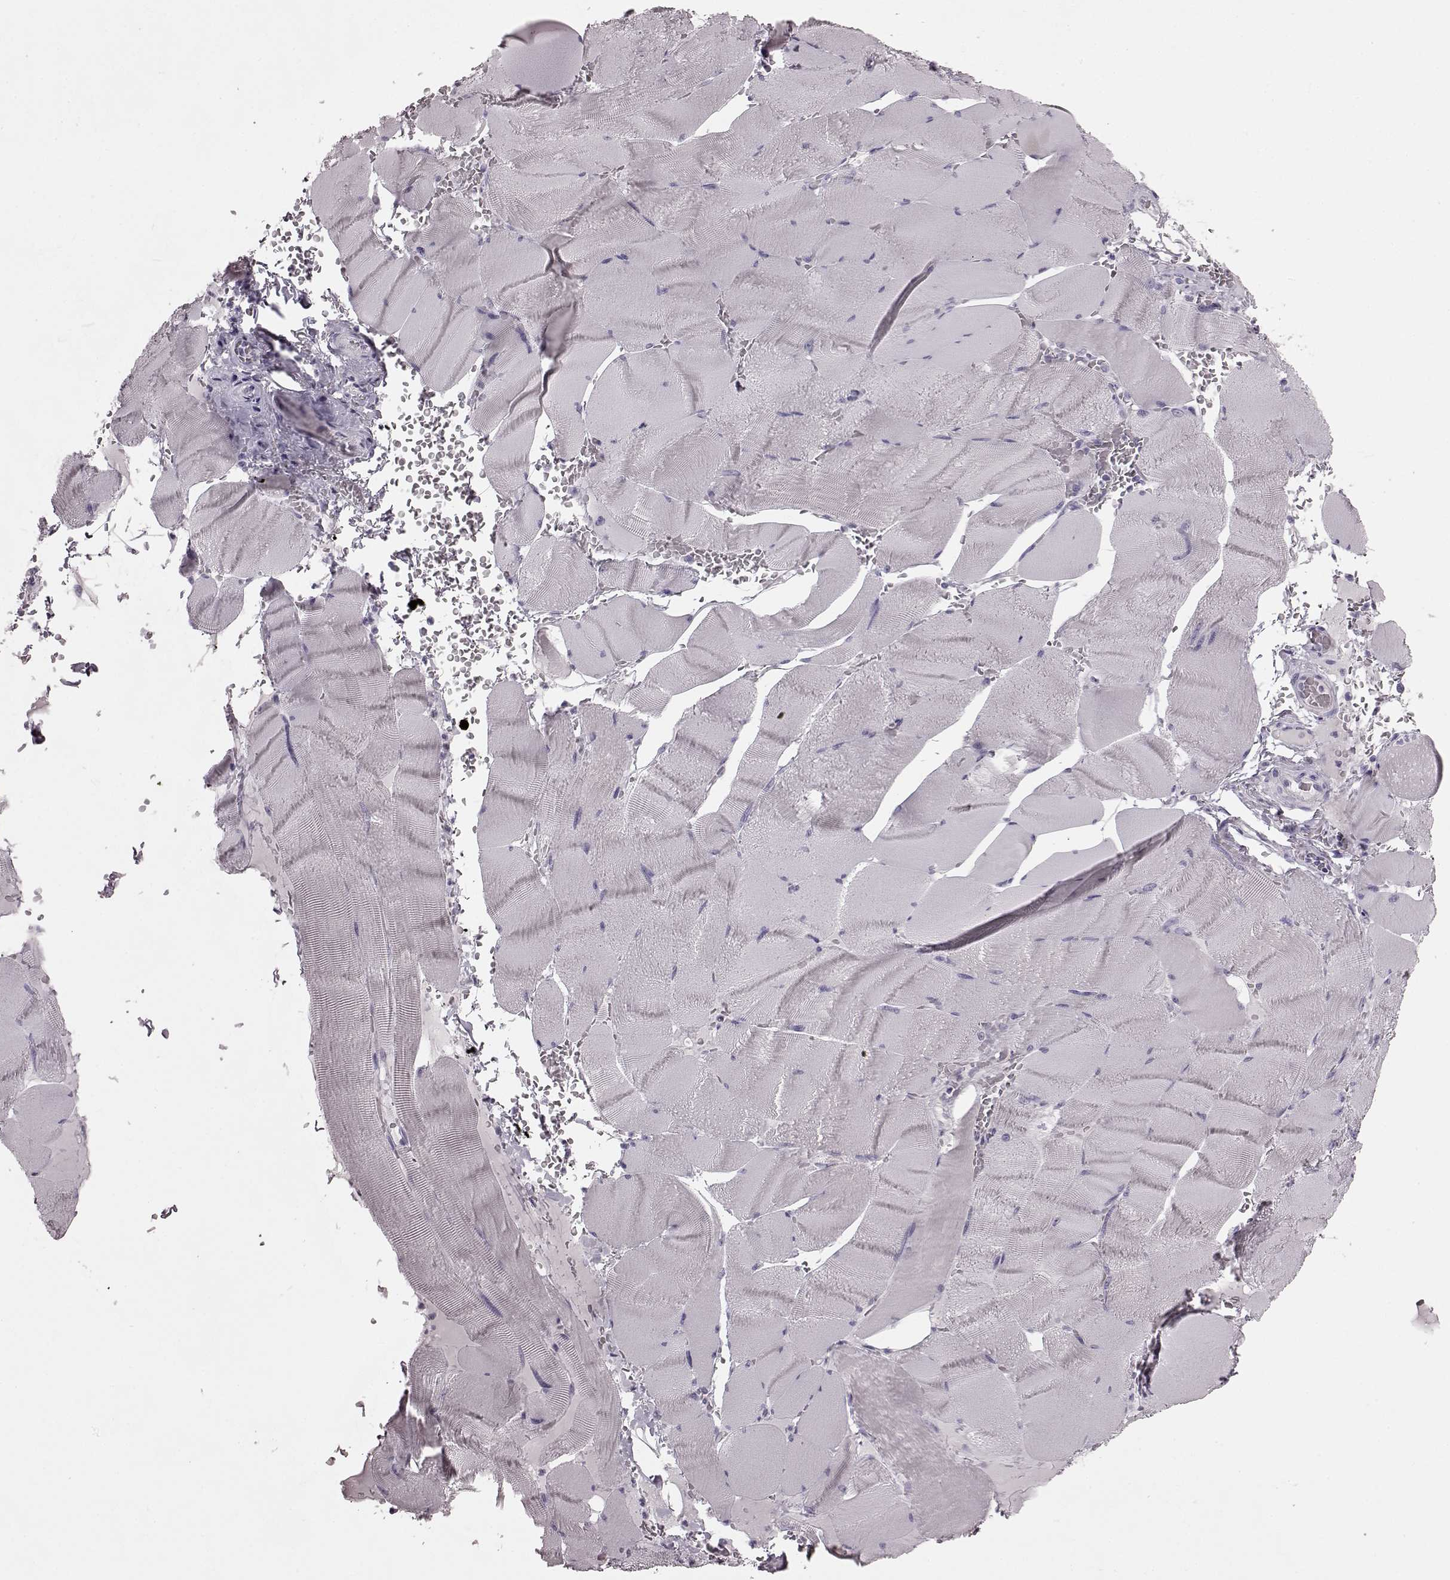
{"staining": {"intensity": "negative", "quantity": "none", "location": "none"}, "tissue": "skeletal muscle", "cell_type": "Myocytes", "image_type": "normal", "snomed": [{"axis": "morphology", "description": "Normal tissue, NOS"}, {"axis": "topography", "description": "Skeletal muscle"}], "caption": "IHC image of benign human skeletal muscle stained for a protein (brown), which shows no positivity in myocytes. The staining was performed using DAB to visualize the protein expression in brown, while the nuclei were stained in blue with hematoxylin (Magnification: 20x).", "gene": "SNTG1", "patient": {"sex": "male", "age": 56}}